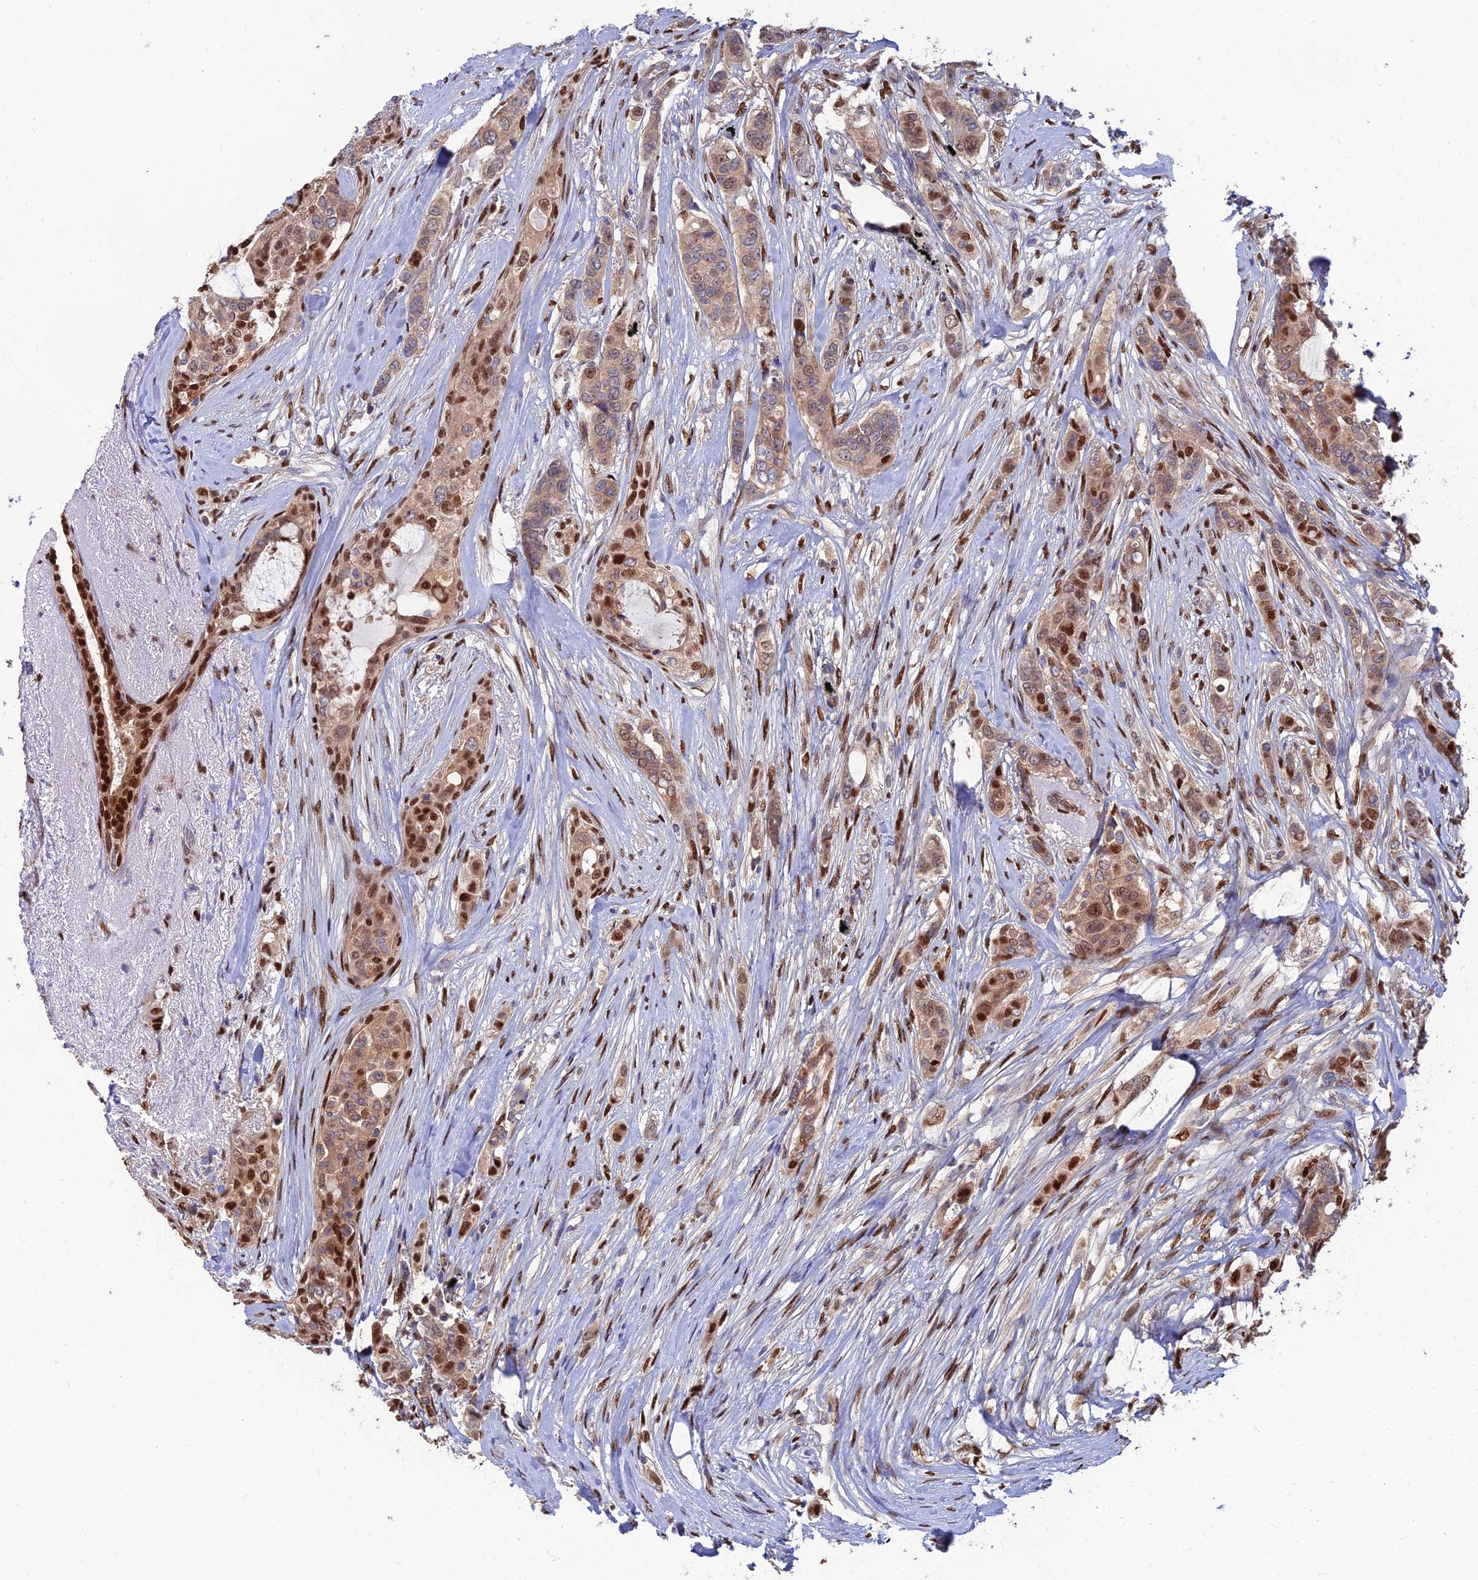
{"staining": {"intensity": "moderate", "quantity": ">75%", "location": "cytoplasmic/membranous,nuclear"}, "tissue": "breast cancer", "cell_type": "Tumor cells", "image_type": "cancer", "snomed": [{"axis": "morphology", "description": "Lobular carcinoma"}, {"axis": "topography", "description": "Breast"}], "caption": "This is an image of IHC staining of breast cancer, which shows moderate expression in the cytoplasmic/membranous and nuclear of tumor cells.", "gene": "DNPEP", "patient": {"sex": "female", "age": 51}}